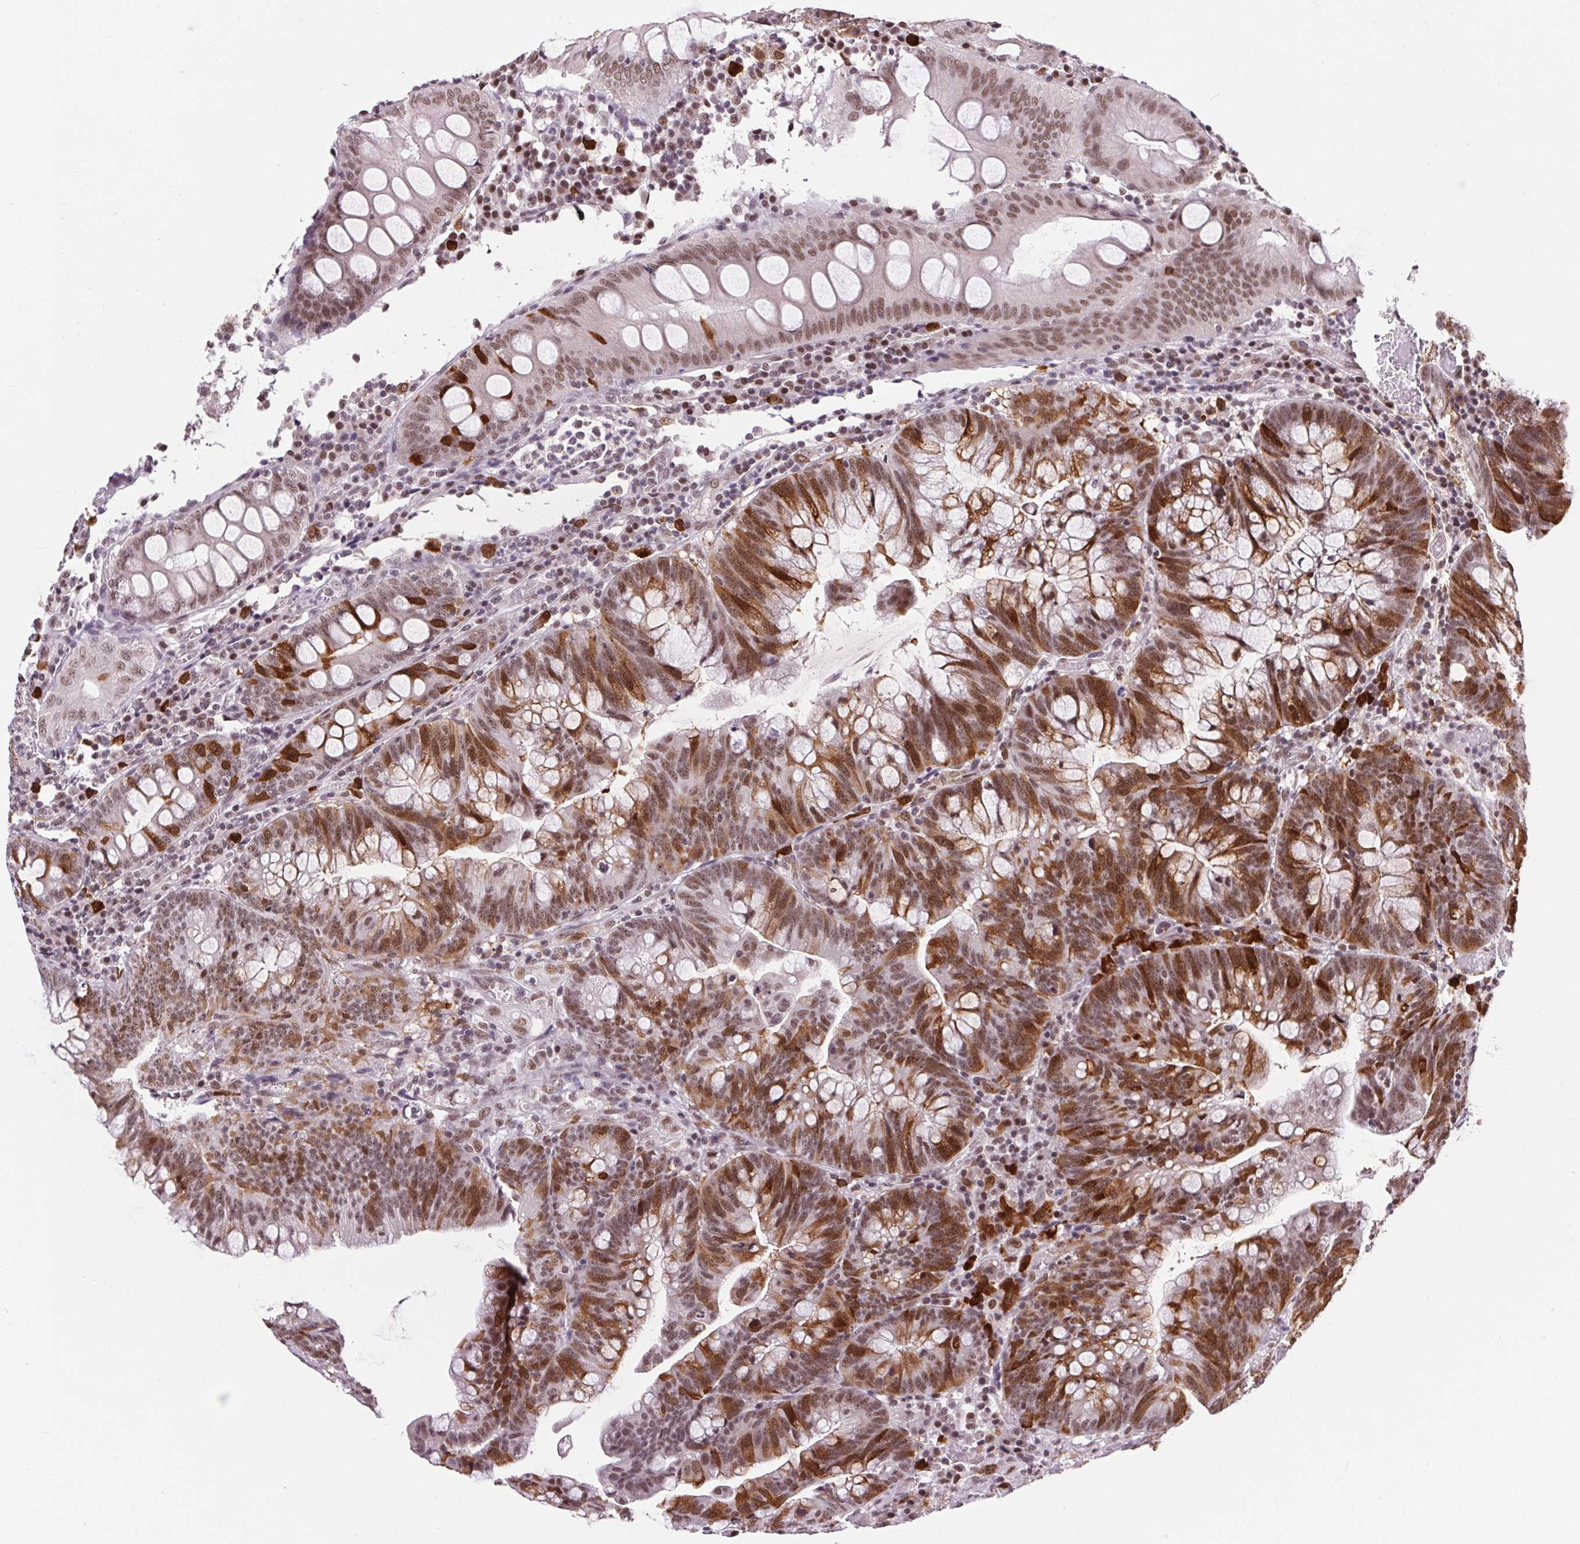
{"staining": {"intensity": "moderate", "quantity": ">75%", "location": "cytoplasmic/membranous,nuclear"}, "tissue": "colorectal cancer", "cell_type": "Tumor cells", "image_type": "cancer", "snomed": [{"axis": "morphology", "description": "Adenocarcinoma, NOS"}, {"axis": "topography", "description": "Colon"}], "caption": "Protein expression analysis of human colorectal cancer reveals moderate cytoplasmic/membranous and nuclear positivity in about >75% of tumor cells.", "gene": "CD2BP2", "patient": {"sex": "male", "age": 62}}